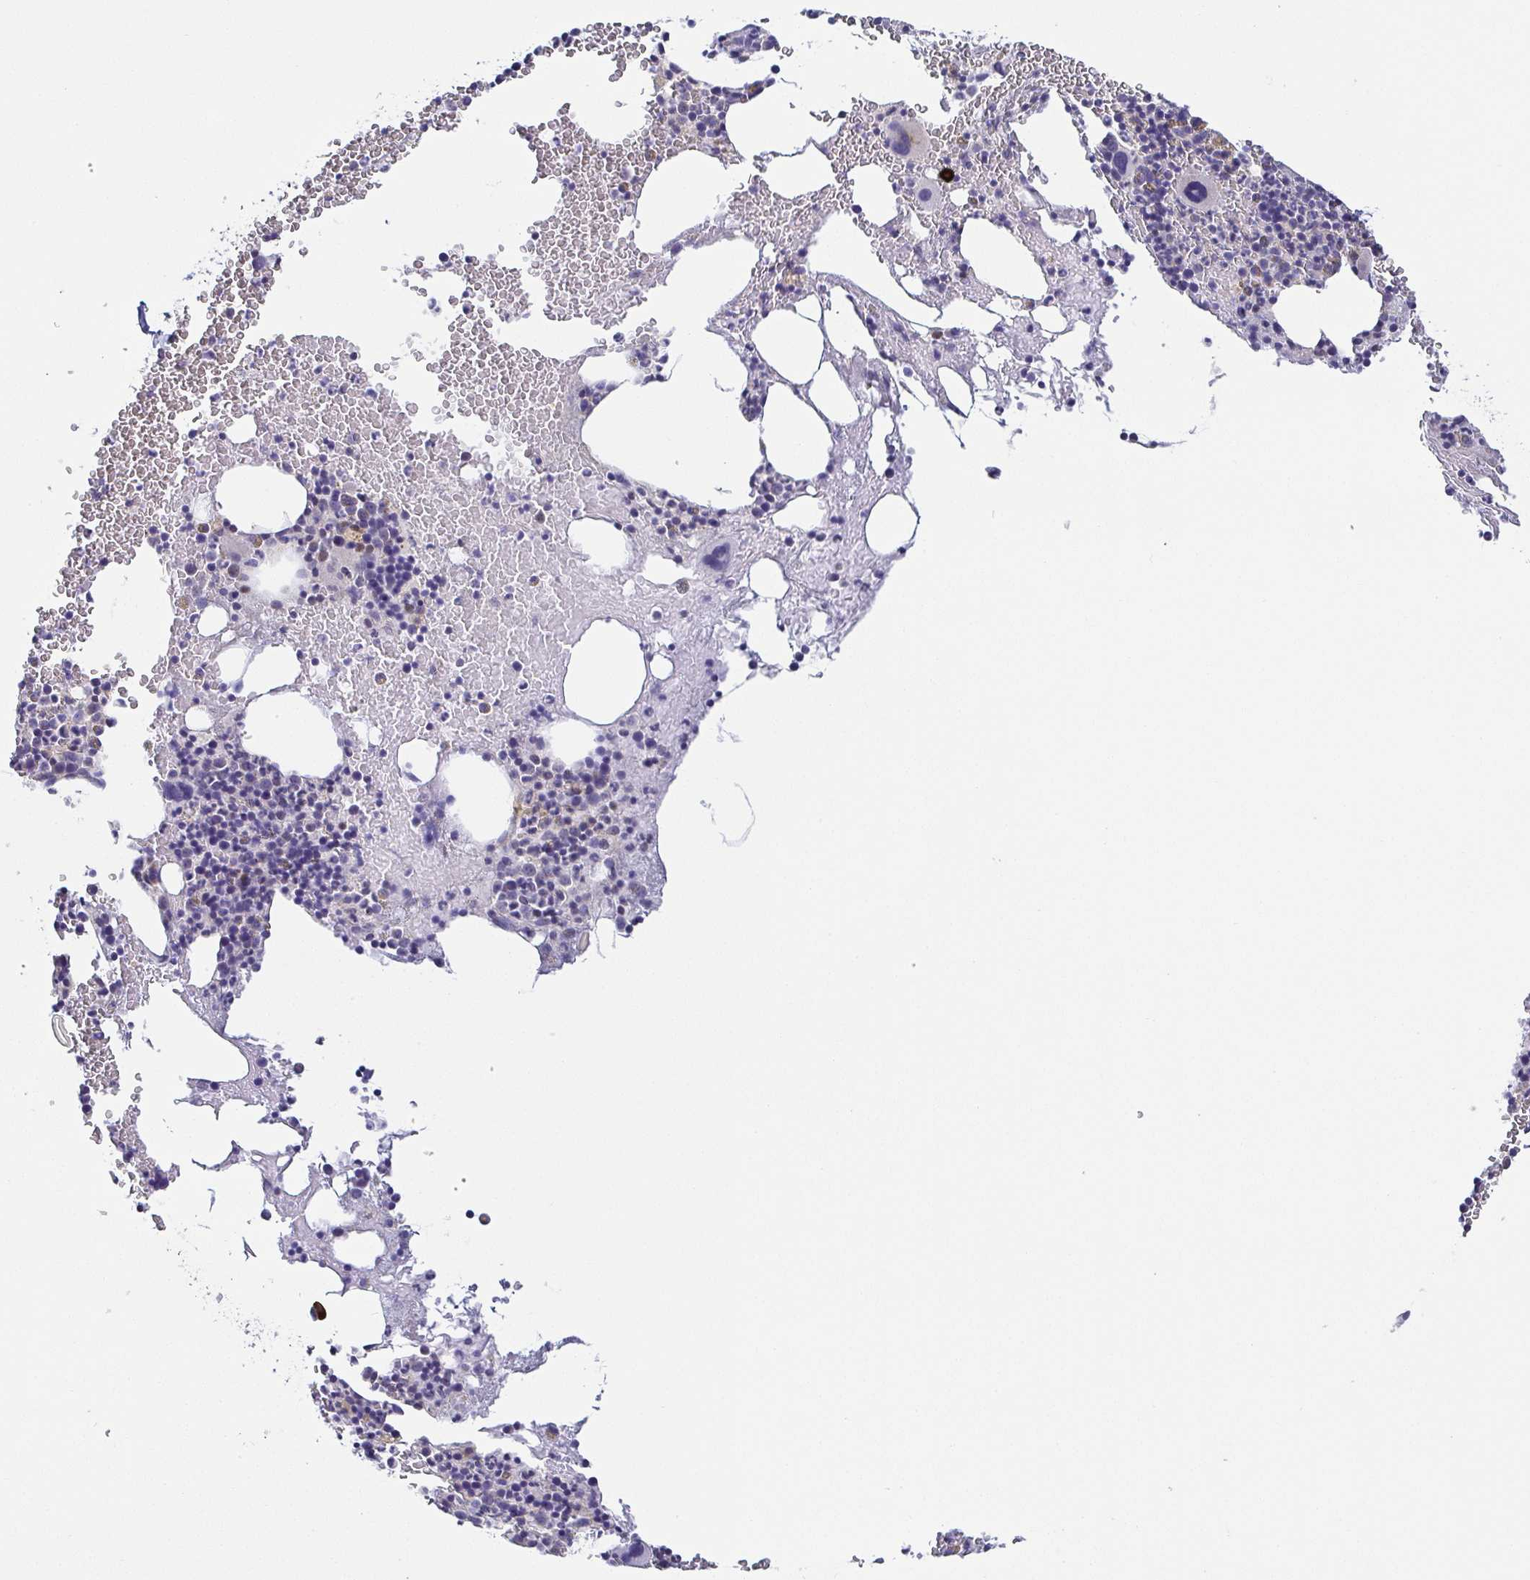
{"staining": {"intensity": "strong", "quantity": "<25%", "location": "cytoplasmic/membranous"}, "tissue": "bone marrow", "cell_type": "Hematopoietic cells", "image_type": "normal", "snomed": [{"axis": "morphology", "description": "Normal tissue, NOS"}, {"axis": "topography", "description": "Bone marrow"}], "caption": "Bone marrow stained for a protein demonstrates strong cytoplasmic/membranous positivity in hematopoietic cells. The staining is performed using DAB (3,3'-diaminobenzidine) brown chromogen to label protein expression. The nuclei are counter-stained blue using hematoxylin.", "gene": "RNASE7", "patient": {"sex": "male", "age": 47}}